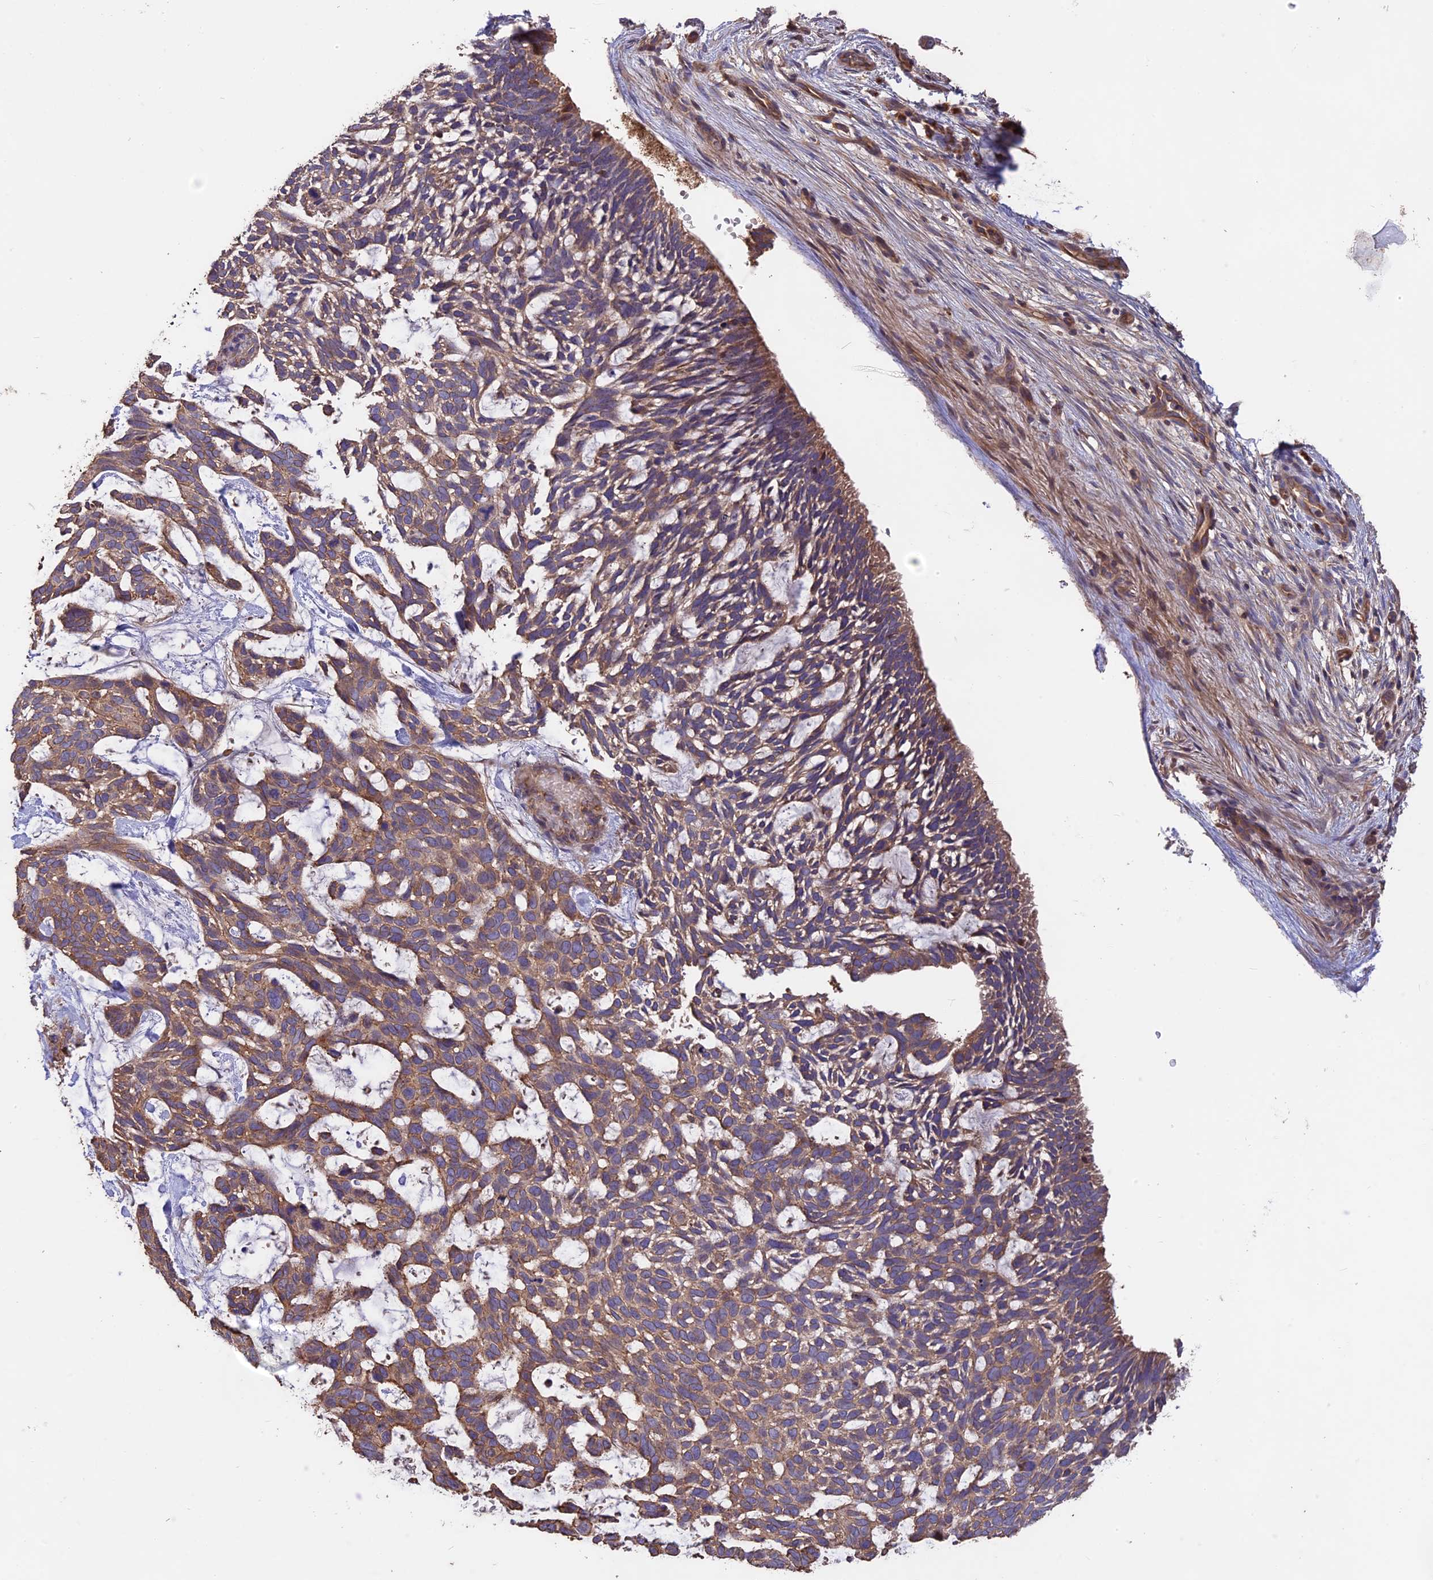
{"staining": {"intensity": "moderate", "quantity": "25%-75%", "location": "cytoplasmic/membranous"}, "tissue": "skin cancer", "cell_type": "Tumor cells", "image_type": "cancer", "snomed": [{"axis": "morphology", "description": "Basal cell carcinoma"}, {"axis": "topography", "description": "Skin"}], "caption": "Immunohistochemistry (IHC) of human skin basal cell carcinoma reveals medium levels of moderate cytoplasmic/membranous expression in approximately 25%-75% of tumor cells. (brown staining indicates protein expression, while blue staining denotes nuclei).", "gene": "NUDT8", "patient": {"sex": "male", "age": 88}}